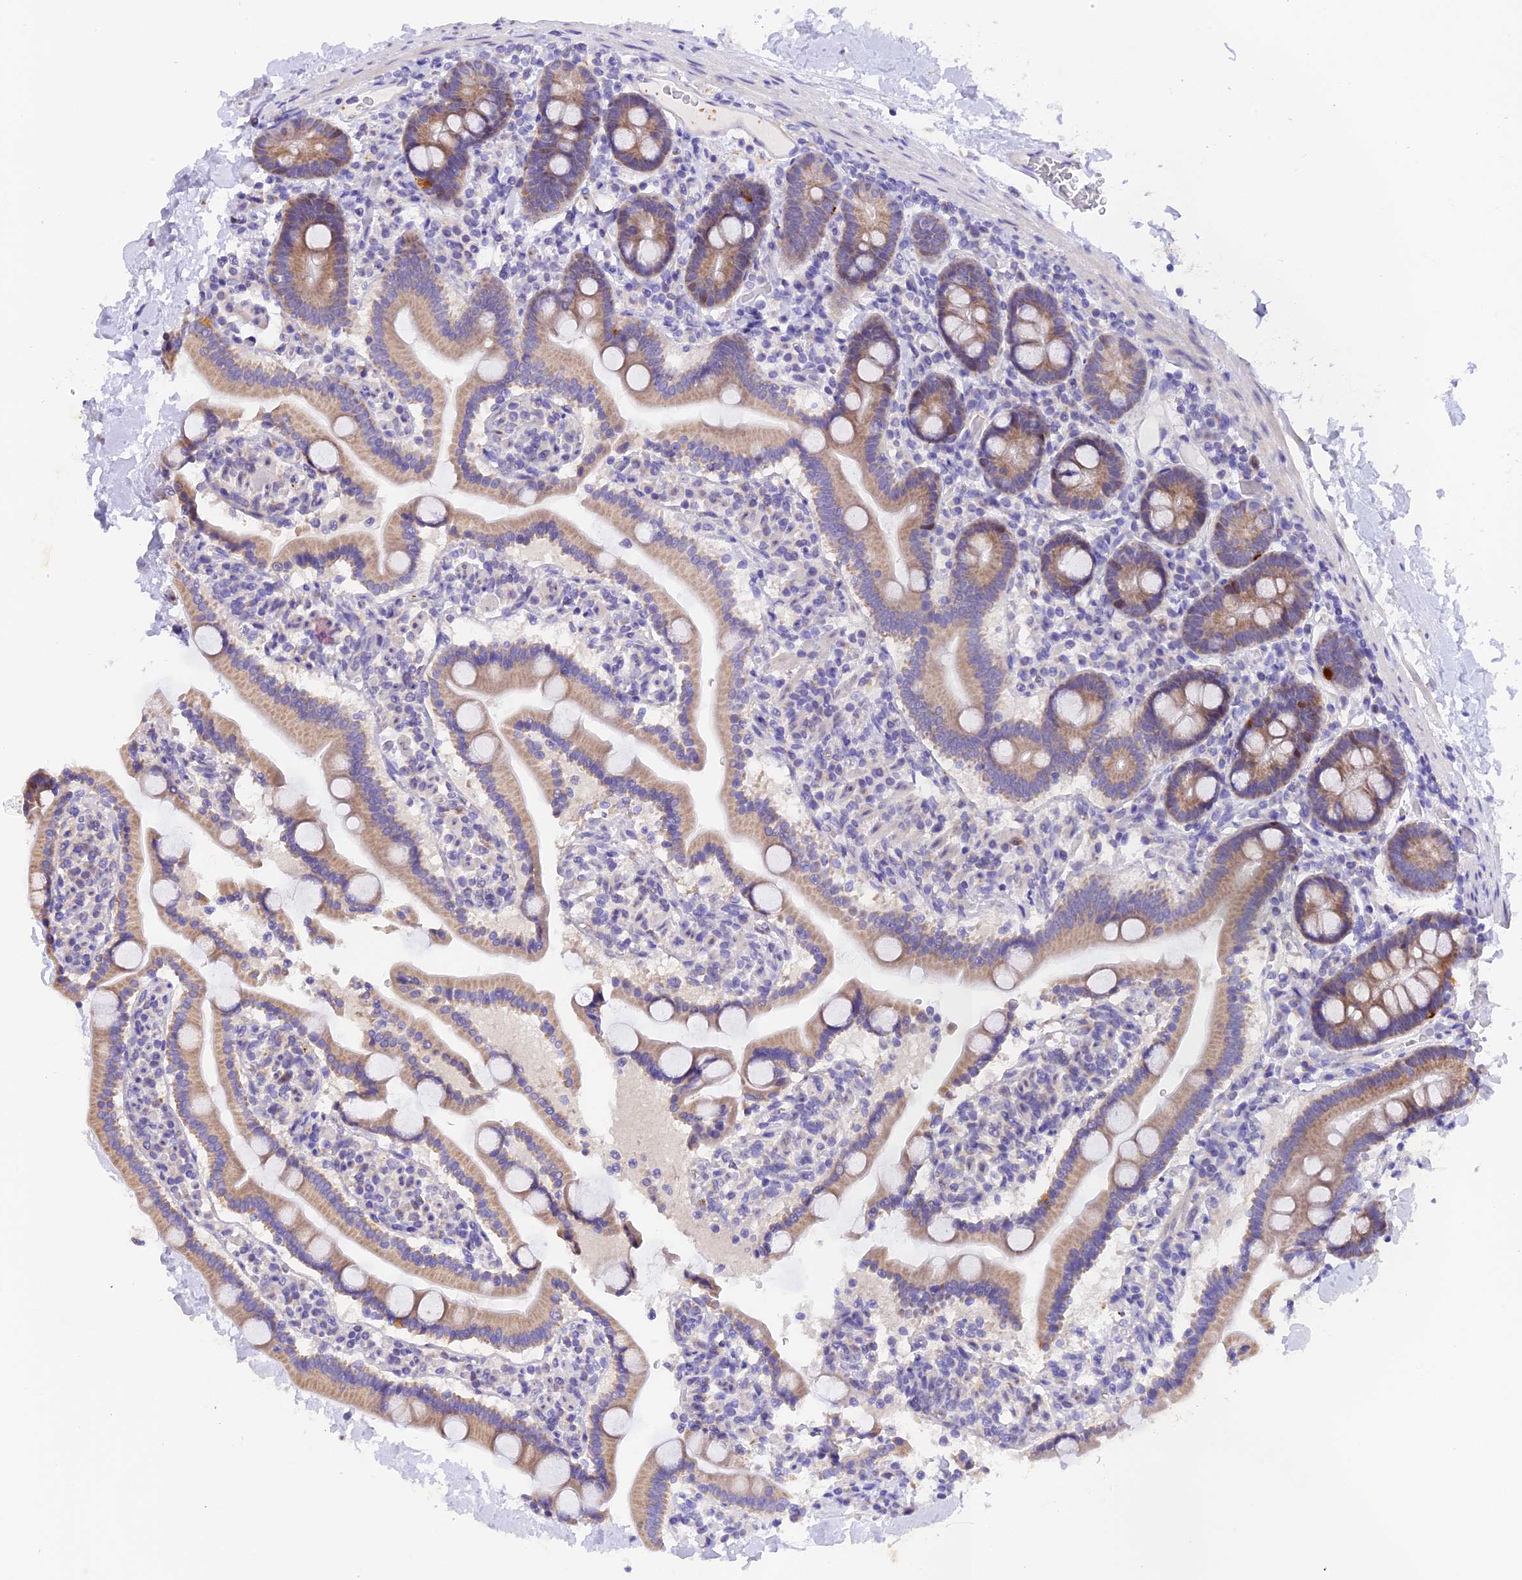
{"staining": {"intensity": "moderate", "quantity": "25%-75%", "location": "cytoplasmic/membranous"}, "tissue": "duodenum", "cell_type": "Glandular cells", "image_type": "normal", "snomed": [{"axis": "morphology", "description": "Normal tissue, NOS"}, {"axis": "topography", "description": "Duodenum"}], "caption": "Immunohistochemical staining of normal human duodenum reveals 25%-75% levels of moderate cytoplasmic/membranous protein positivity in approximately 25%-75% of glandular cells.", "gene": "PKIA", "patient": {"sex": "male", "age": 55}}